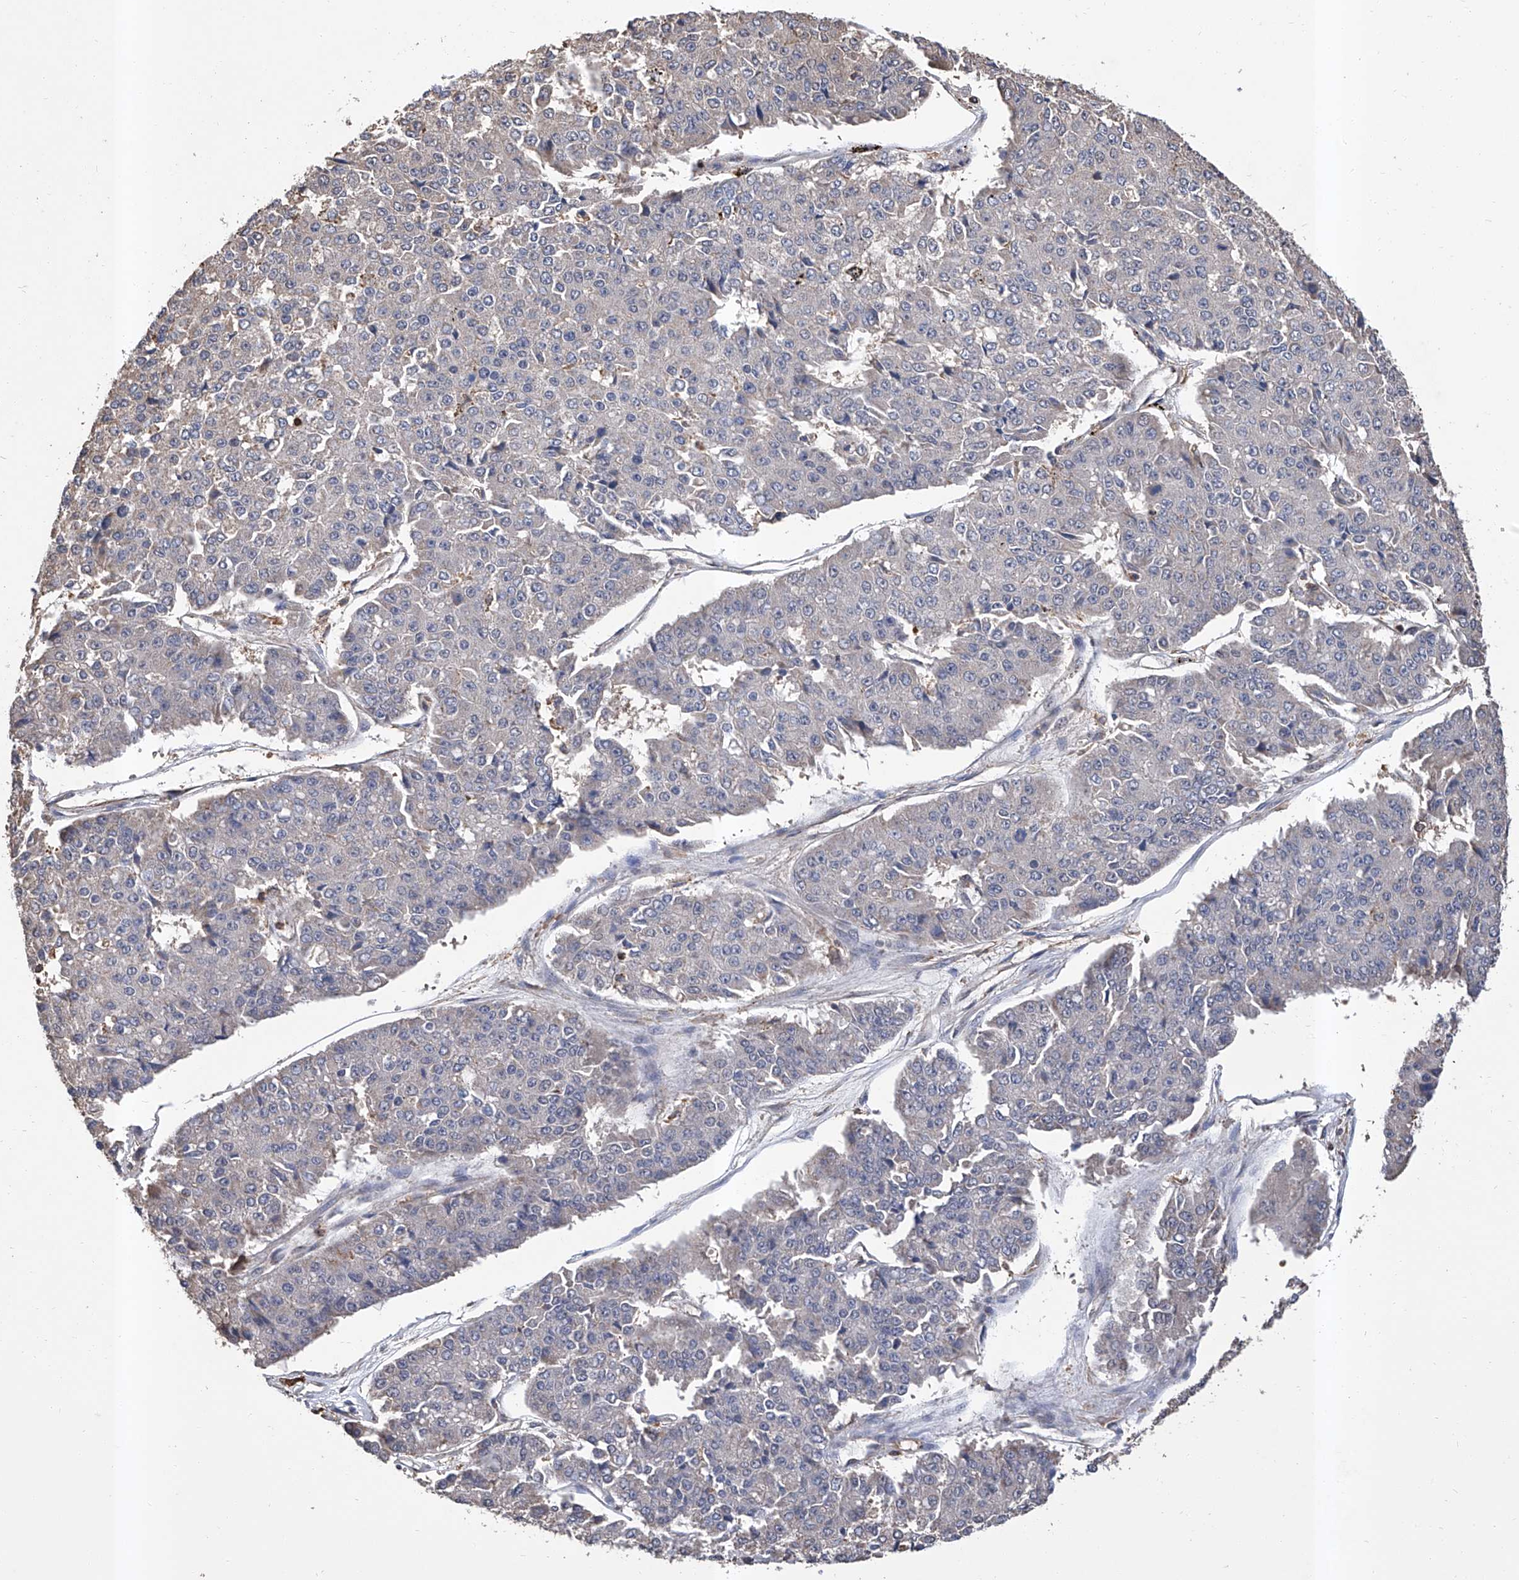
{"staining": {"intensity": "negative", "quantity": "none", "location": "none"}, "tissue": "pancreatic cancer", "cell_type": "Tumor cells", "image_type": "cancer", "snomed": [{"axis": "morphology", "description": "Adenocarcinoma, NOS"}, {"axis": "topography", "description": "Pancreas"}], "caption": "The image exhibits no staining of tumor cells in pancreatic adenocarcinoma.", "gene": "GPT", "patient": {"sex": "male", "age": 50}}